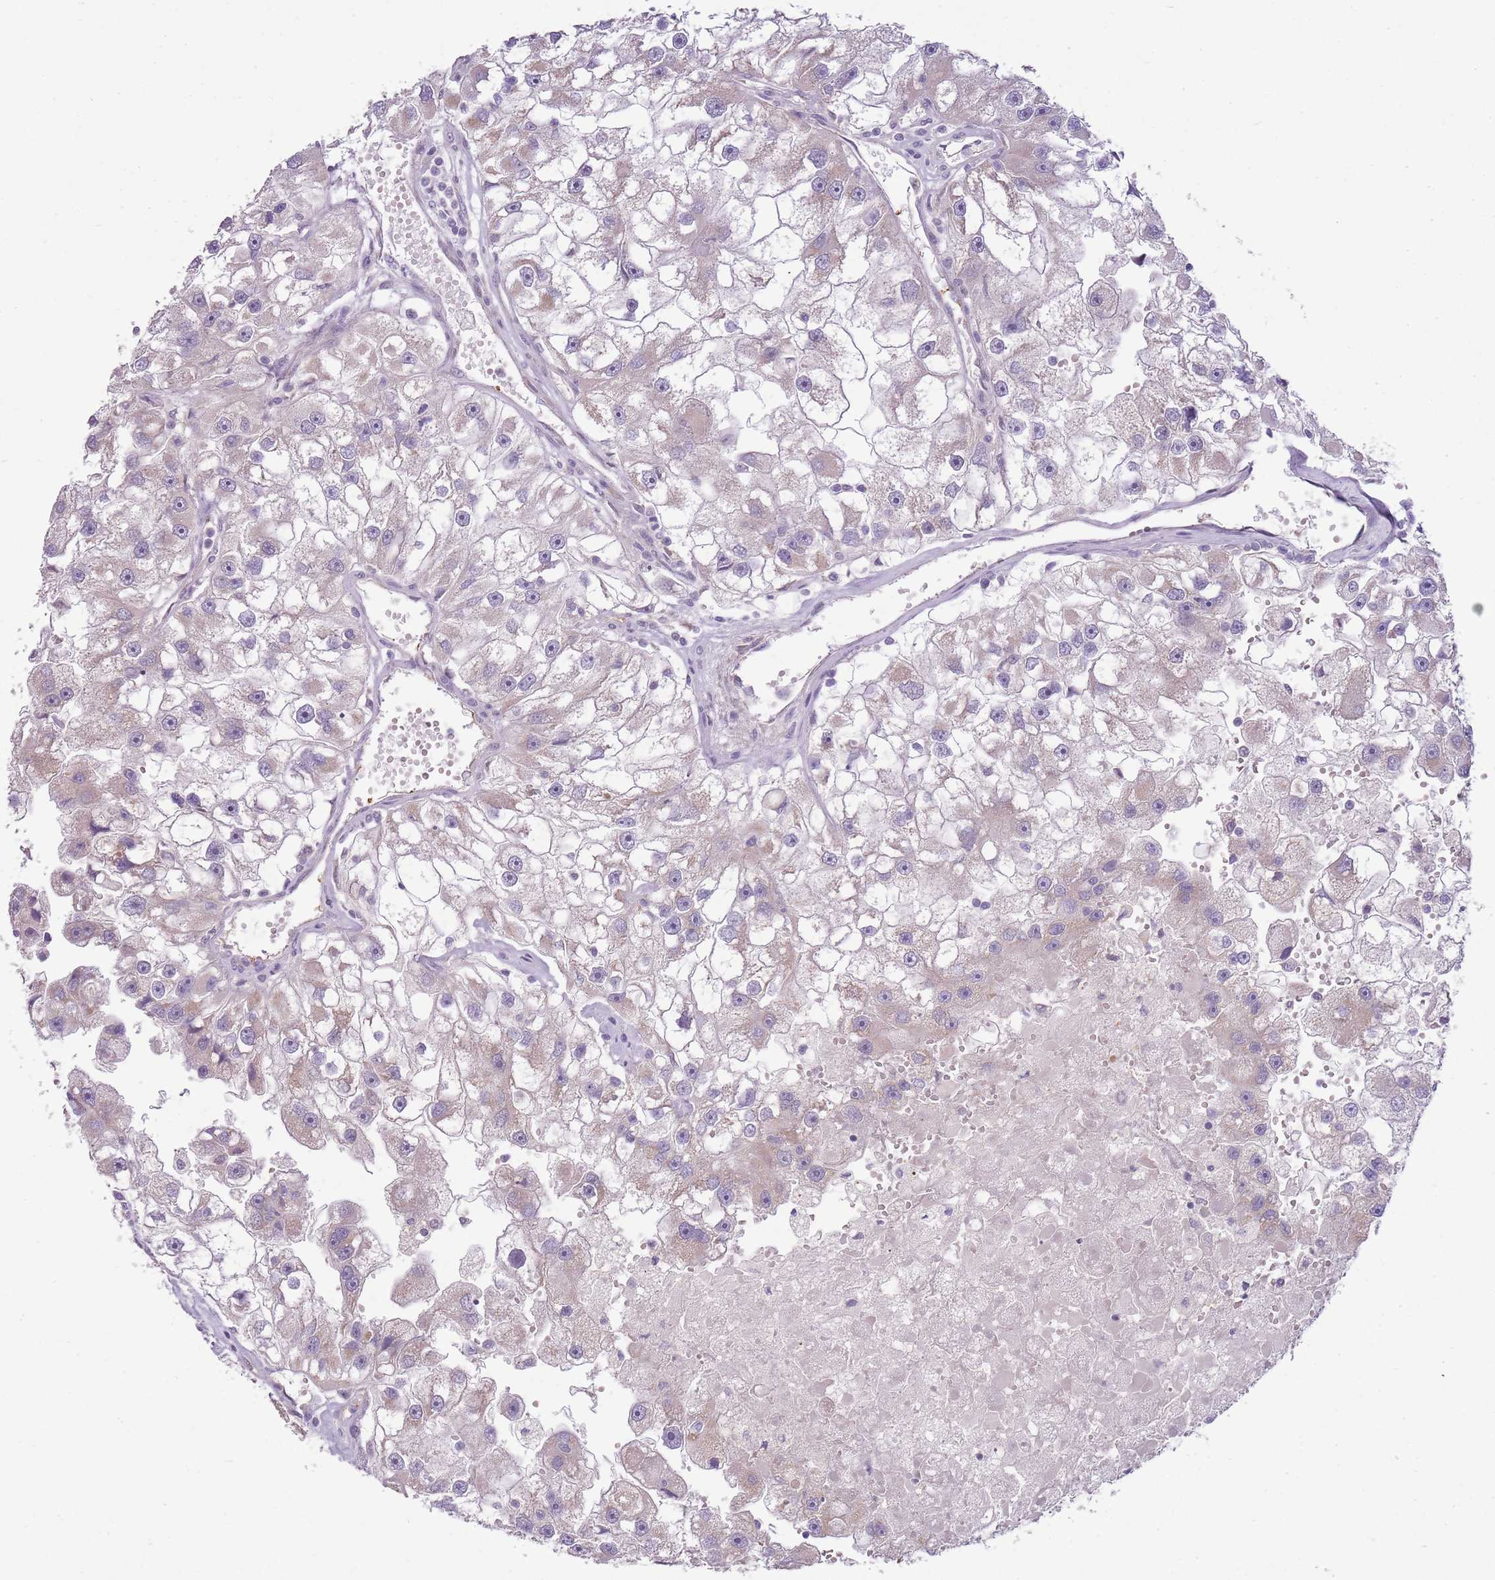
{"staining": {"intensity": "weak", "quantity": "25%-75%", "location": "cytoplasmic/membranous"}, "tissue": "renal cancer", "cell_type": "Tumor cells", "image_type": "cancer", "snomed": [{"axis": "morphology", "description": "Adenocarcinoma, NOS"}, {"axis": "topography", "description": "Kidney"}], "caption": "This photomicrograph exhibits immunohistochemistry (IHC) staining of adenocarcinoma (renal), with low weak cytoplasmic/membranous staining in approximately 25%-75% of tumor cells.", "gene": "SKOR2", "patient": {"sex": "male", "age": 63}}